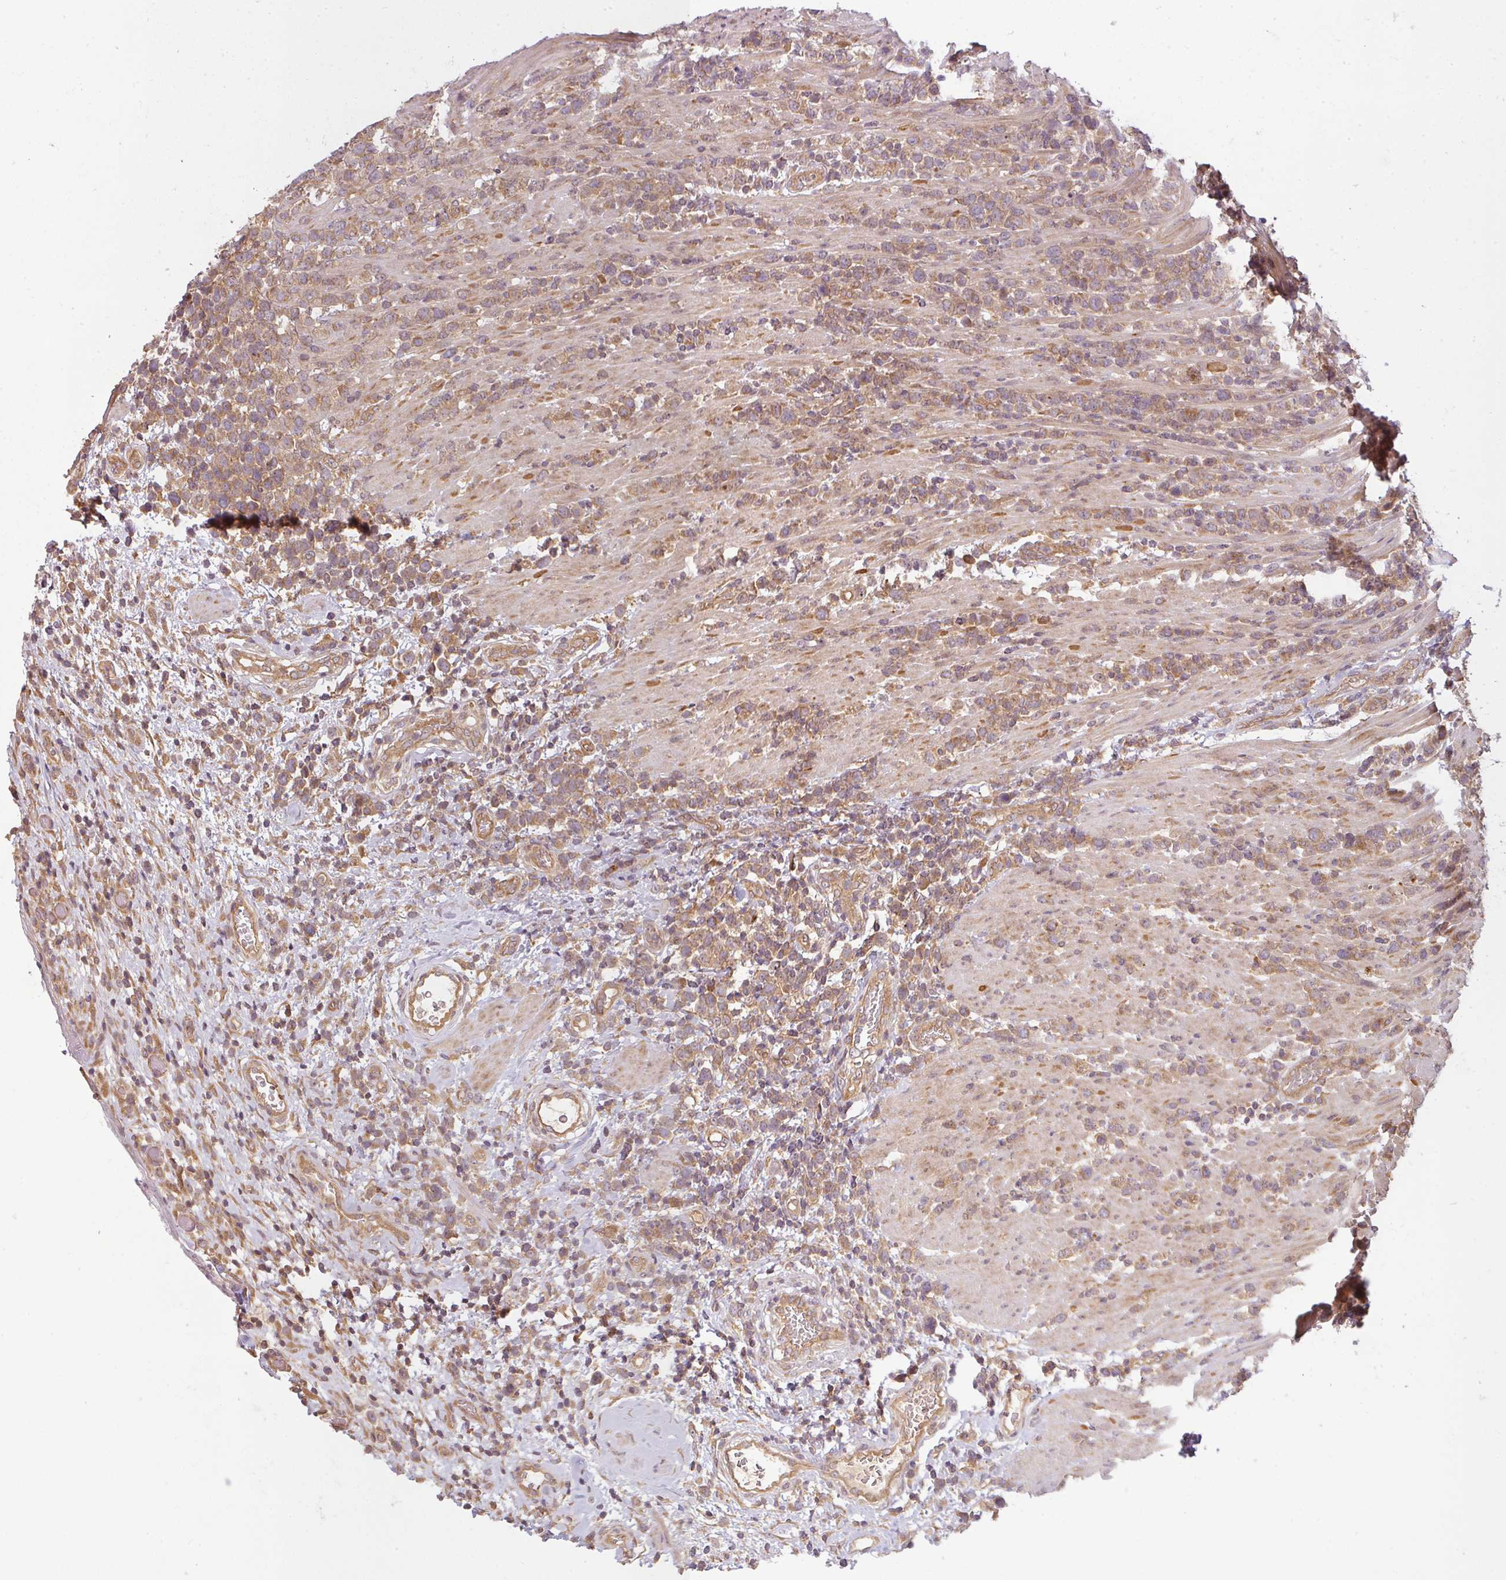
{"staining": {"intensity": "moderate", "quantity": ">75%", "location": "cytoplasmic/membranous"}, "tissue": "lymphoma", "cell_type": "Tumor cells", "image_type": "cancer", "snomed": [{"axis": "morphology", "description": "Malignant lymphoma, non-Hodgkin's type, High grade"}, {"axis": "topography", "description": "Soft tissue"}], "caption": "IHC staining of malignant lymphoma, non-Hodgkin's type (high-grade), which exhibits medium levels of moderate cytoplasmic/membranous expression in about >75% of tumor cells indicating moderate cytoplasmic/membranous protein staining. The staining was performed using DAB (3,3'-diaminobenzidine) (brown) for protein detection and nuclei were counterstained in hematoxylin (blue).", "gene": "RNF31", "patient": {"sex": "female", "age": 56}}